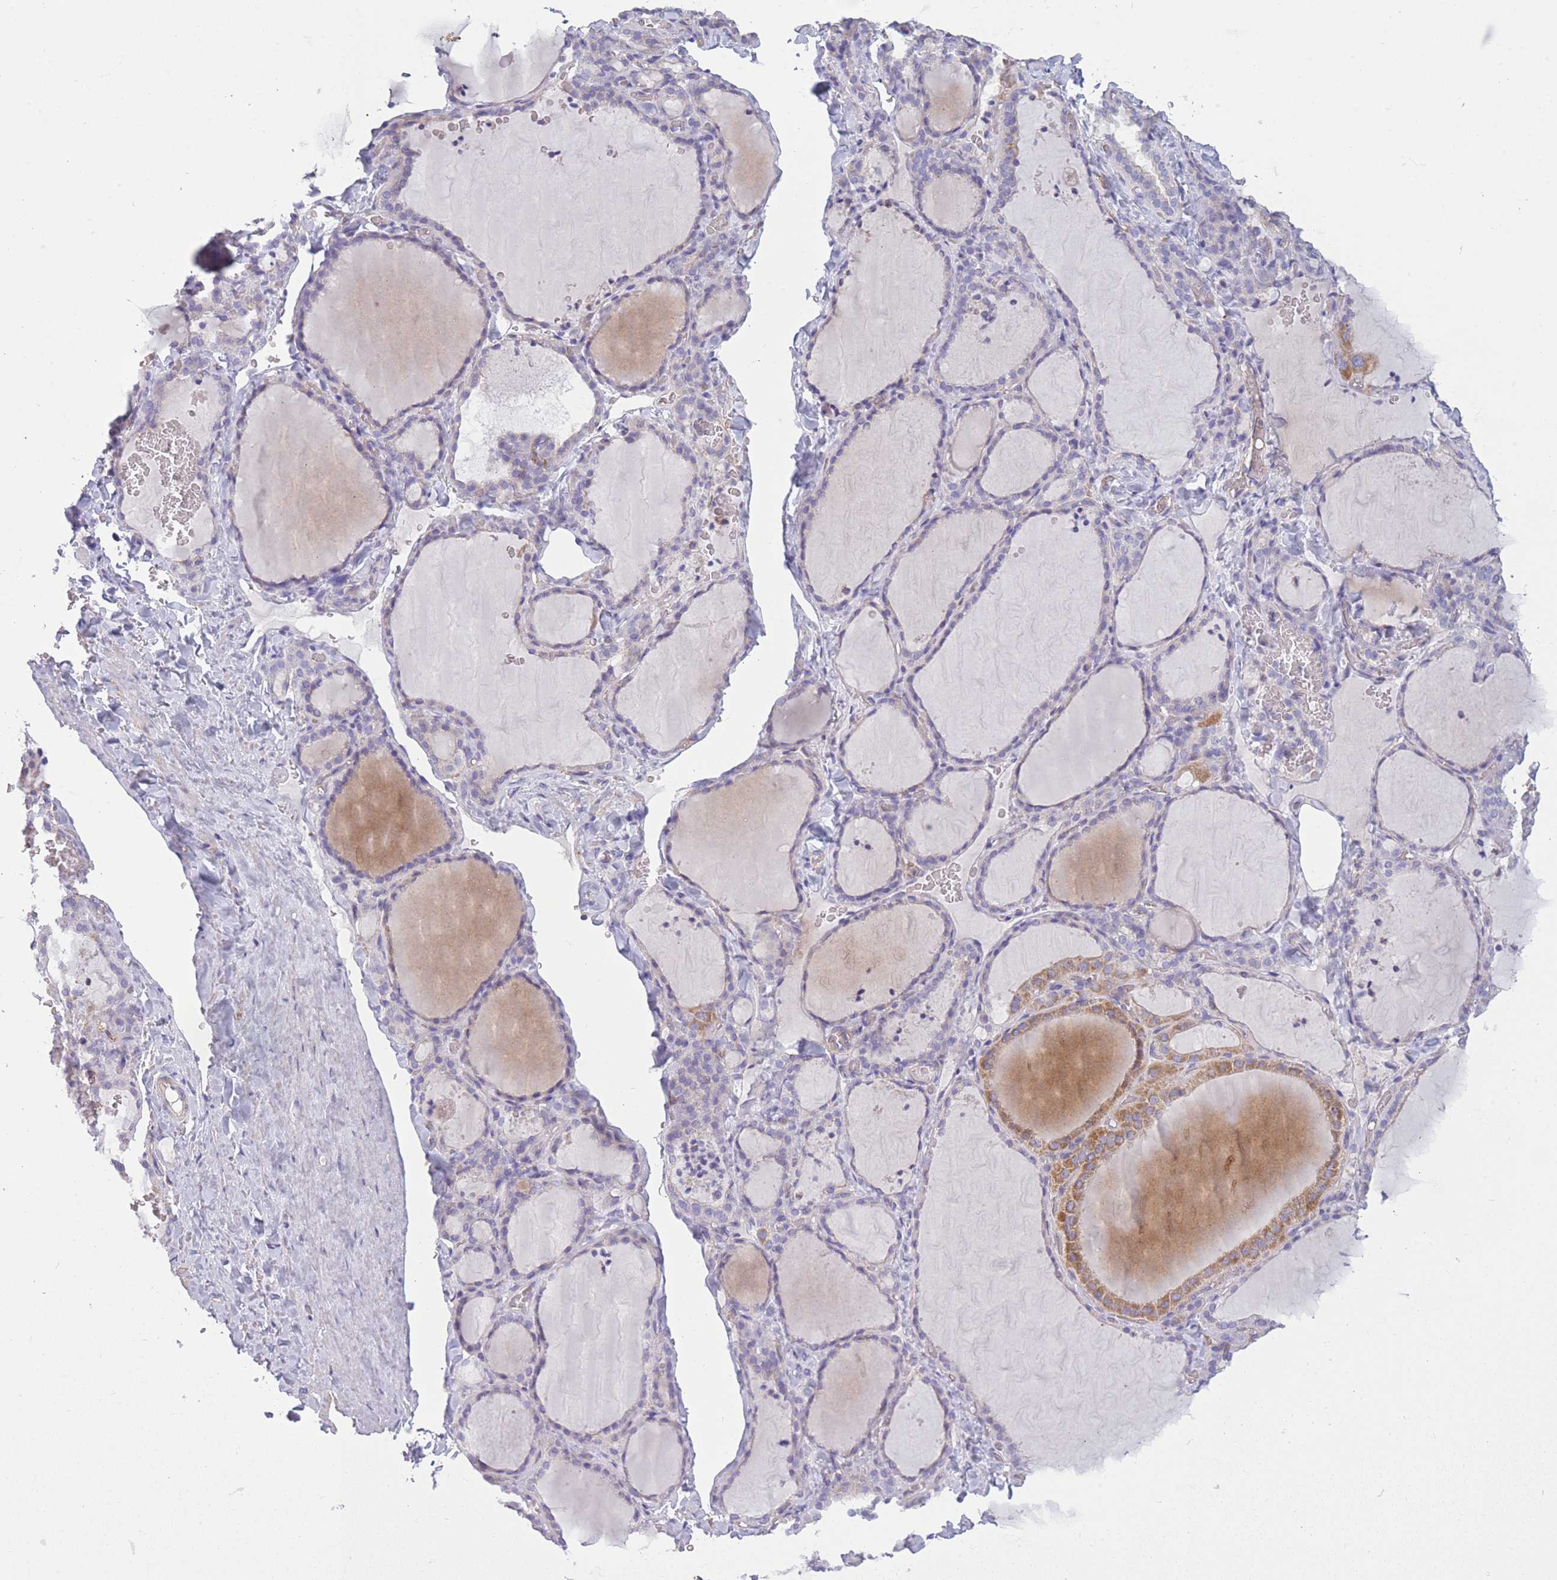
{"staining": {"intensity": "moderate", "quantity": "<25%", "location": "cytoplasmic/membranous"}, "tissue": "thyroid gland", "cell_type": "Glandular cells", "image_type": "normal", "snomed": [{"axis": "morphology", "description": "Normal tissue, NOS"}, {"axis": "topography", "description": "Thyroid gland"}], "caption": "Approximately <25% of glandular cells in unremarkable thyroid gland display moderate cytoplasmic/membranous protein expression as visualized by brown immunohistochemical staining.", "gene": "PDHA1", "patient": {"sex": "female", "age": 22}}